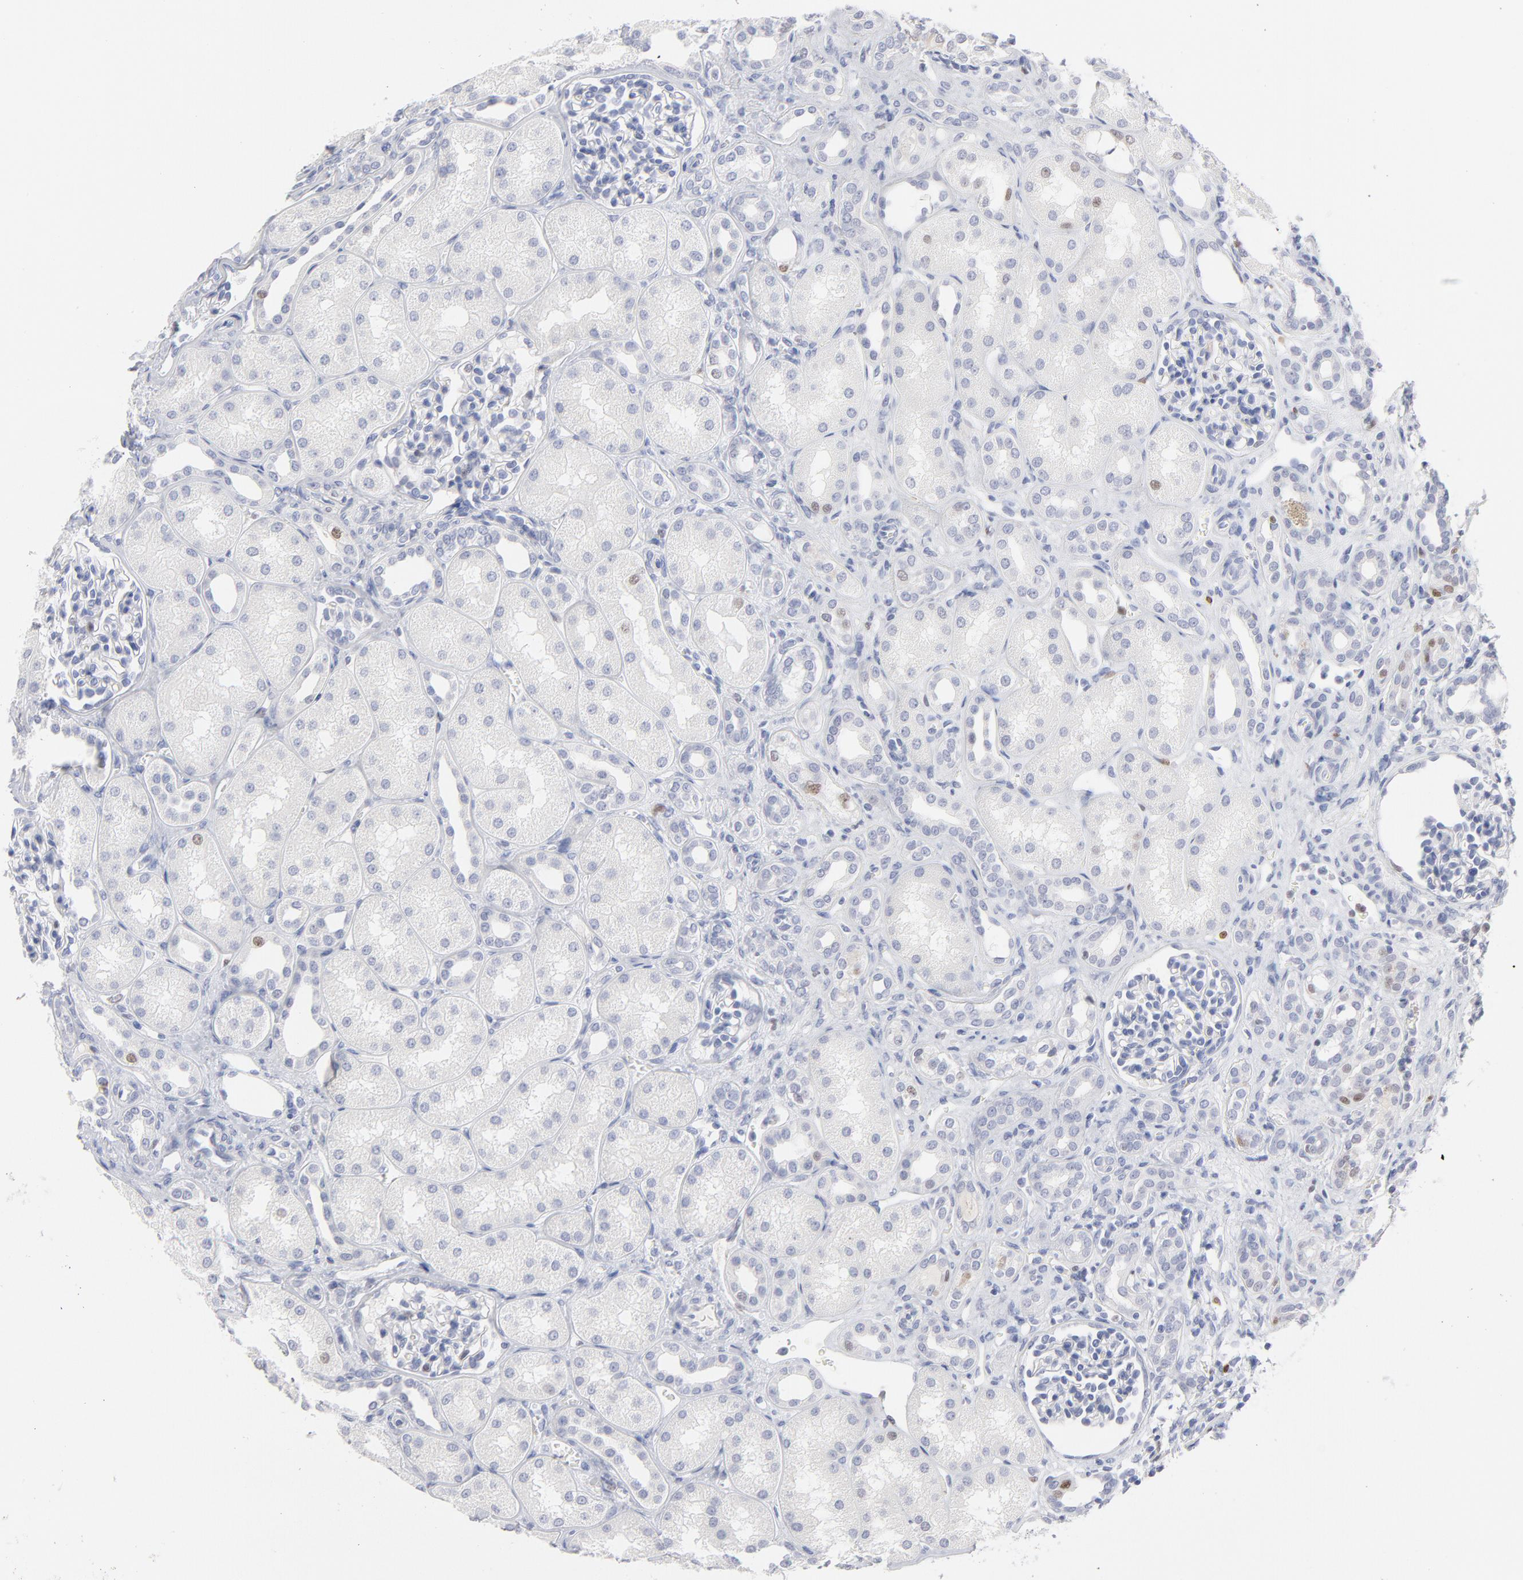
{"staining": {"intensity": "negative", "quantity": "none", "location": "none"}, "tissue": "kidney", "cell_type": "Cells in glomeruli", "image_type": "normal", "snomed": [{"axis": "morphology", "description": "Normal tissue, NOS"}, {"axis": "topography", "description": "Kidney"}], "caption": "Immunohistochemistry micrograph of normal kidney: human kidney stained with DAB demonstrates no significant protein staining in cells in glomeruli.", "gene": "MCM7", "patient": {"sex": "male", "age": 7}}